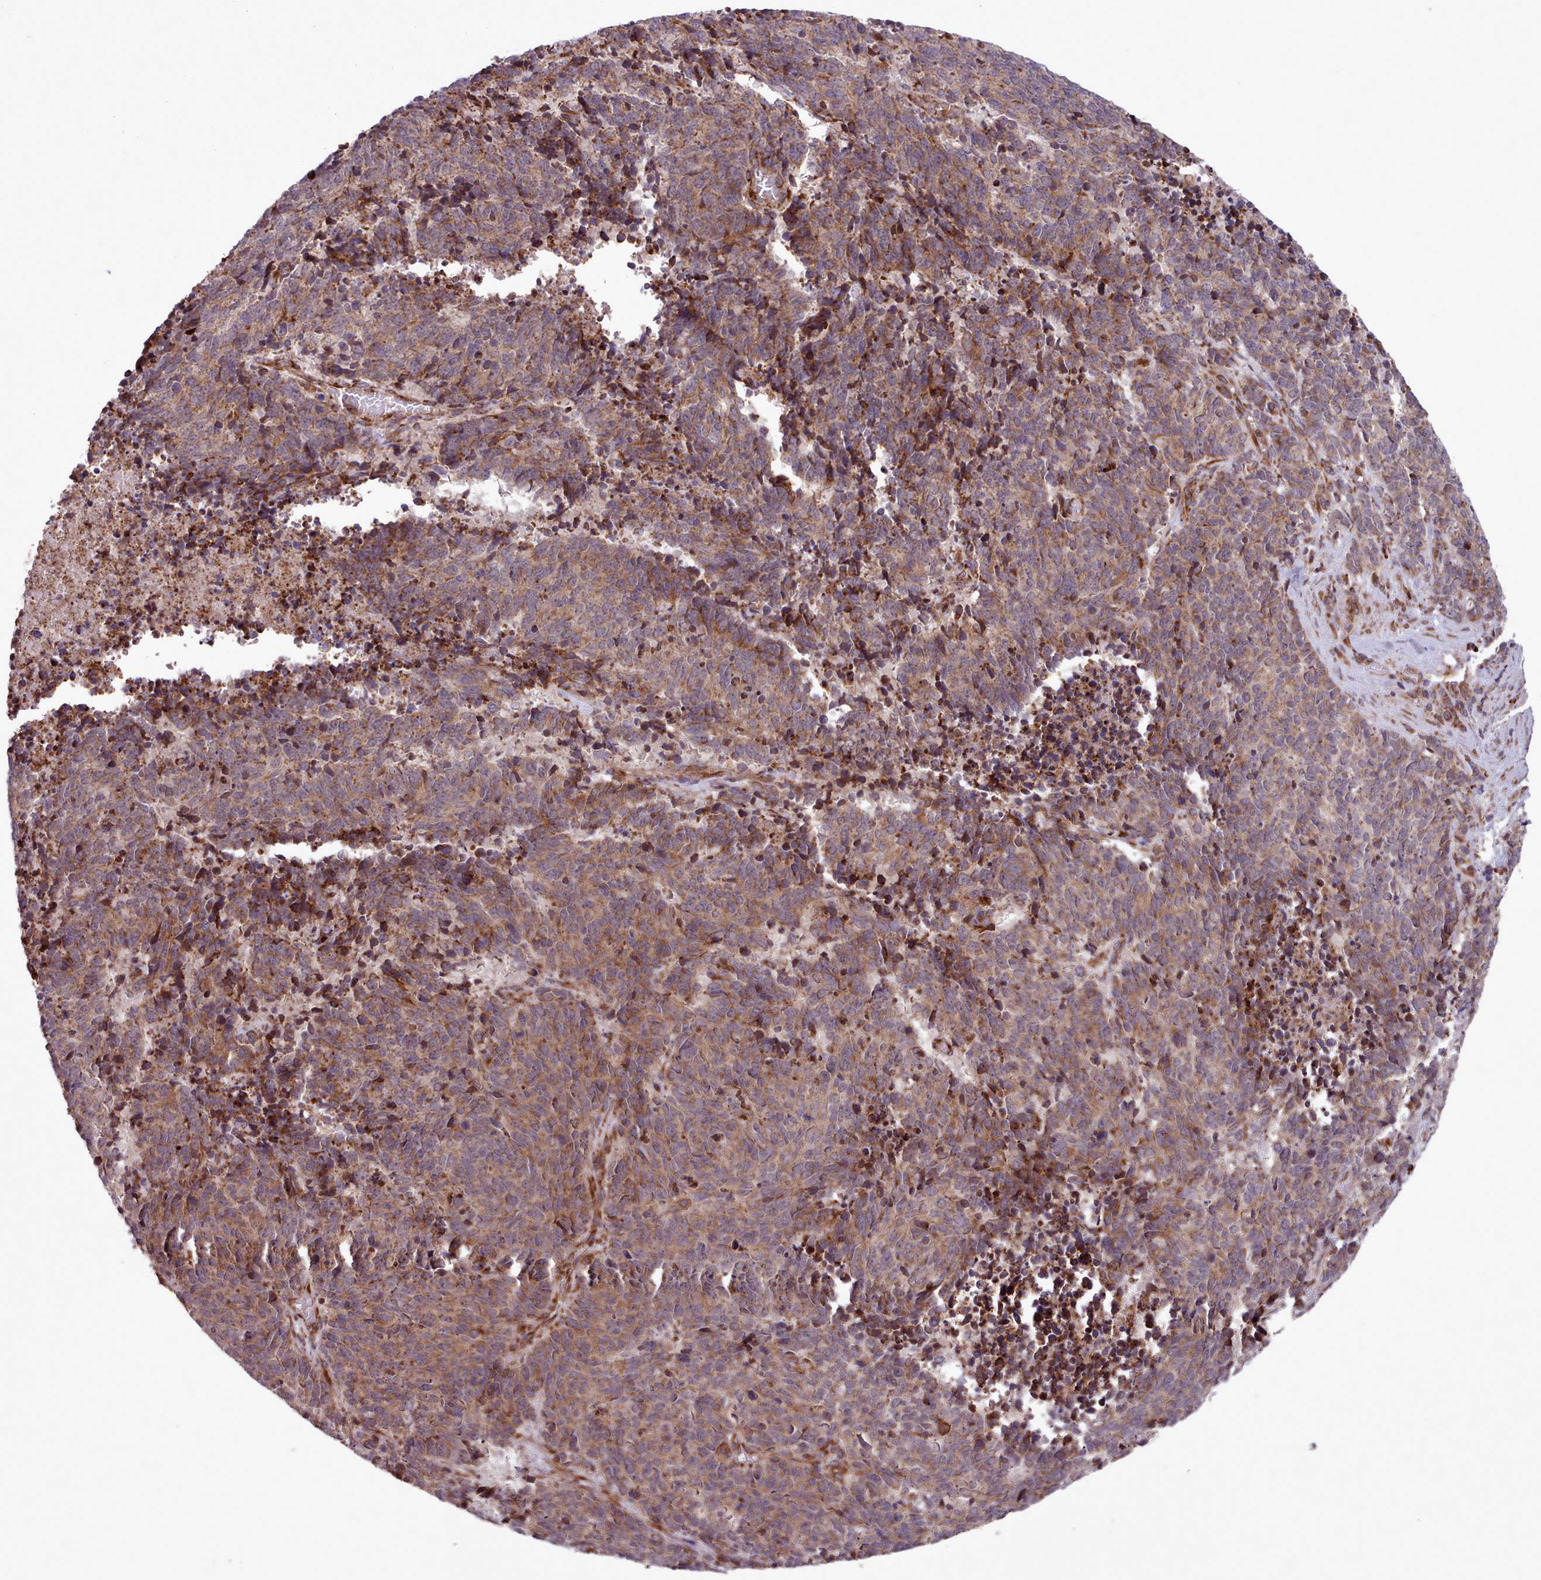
{"staining": {"intensity": "moderate", "quantity": ">75%", "location": "cytoplasmic/membranous"}, "tissue": "cervical cancer", "cell_type": "Tumor cells", "image_type": "cancer", "snomed": [{"axis": "morphology", "description": "Squamous cell carcinoma, NOS"}, {"axis": "topography", "description": "Cervix"}], "caption": "Human cervical cancer (squamous cell carcinoma) stained with a brown dye displays moderate cytoplasmic/membranous positive positivity in about >75% of tumor cells.", "gene": "TTLL3", "patient": {"sex": "female", "age": 29}}